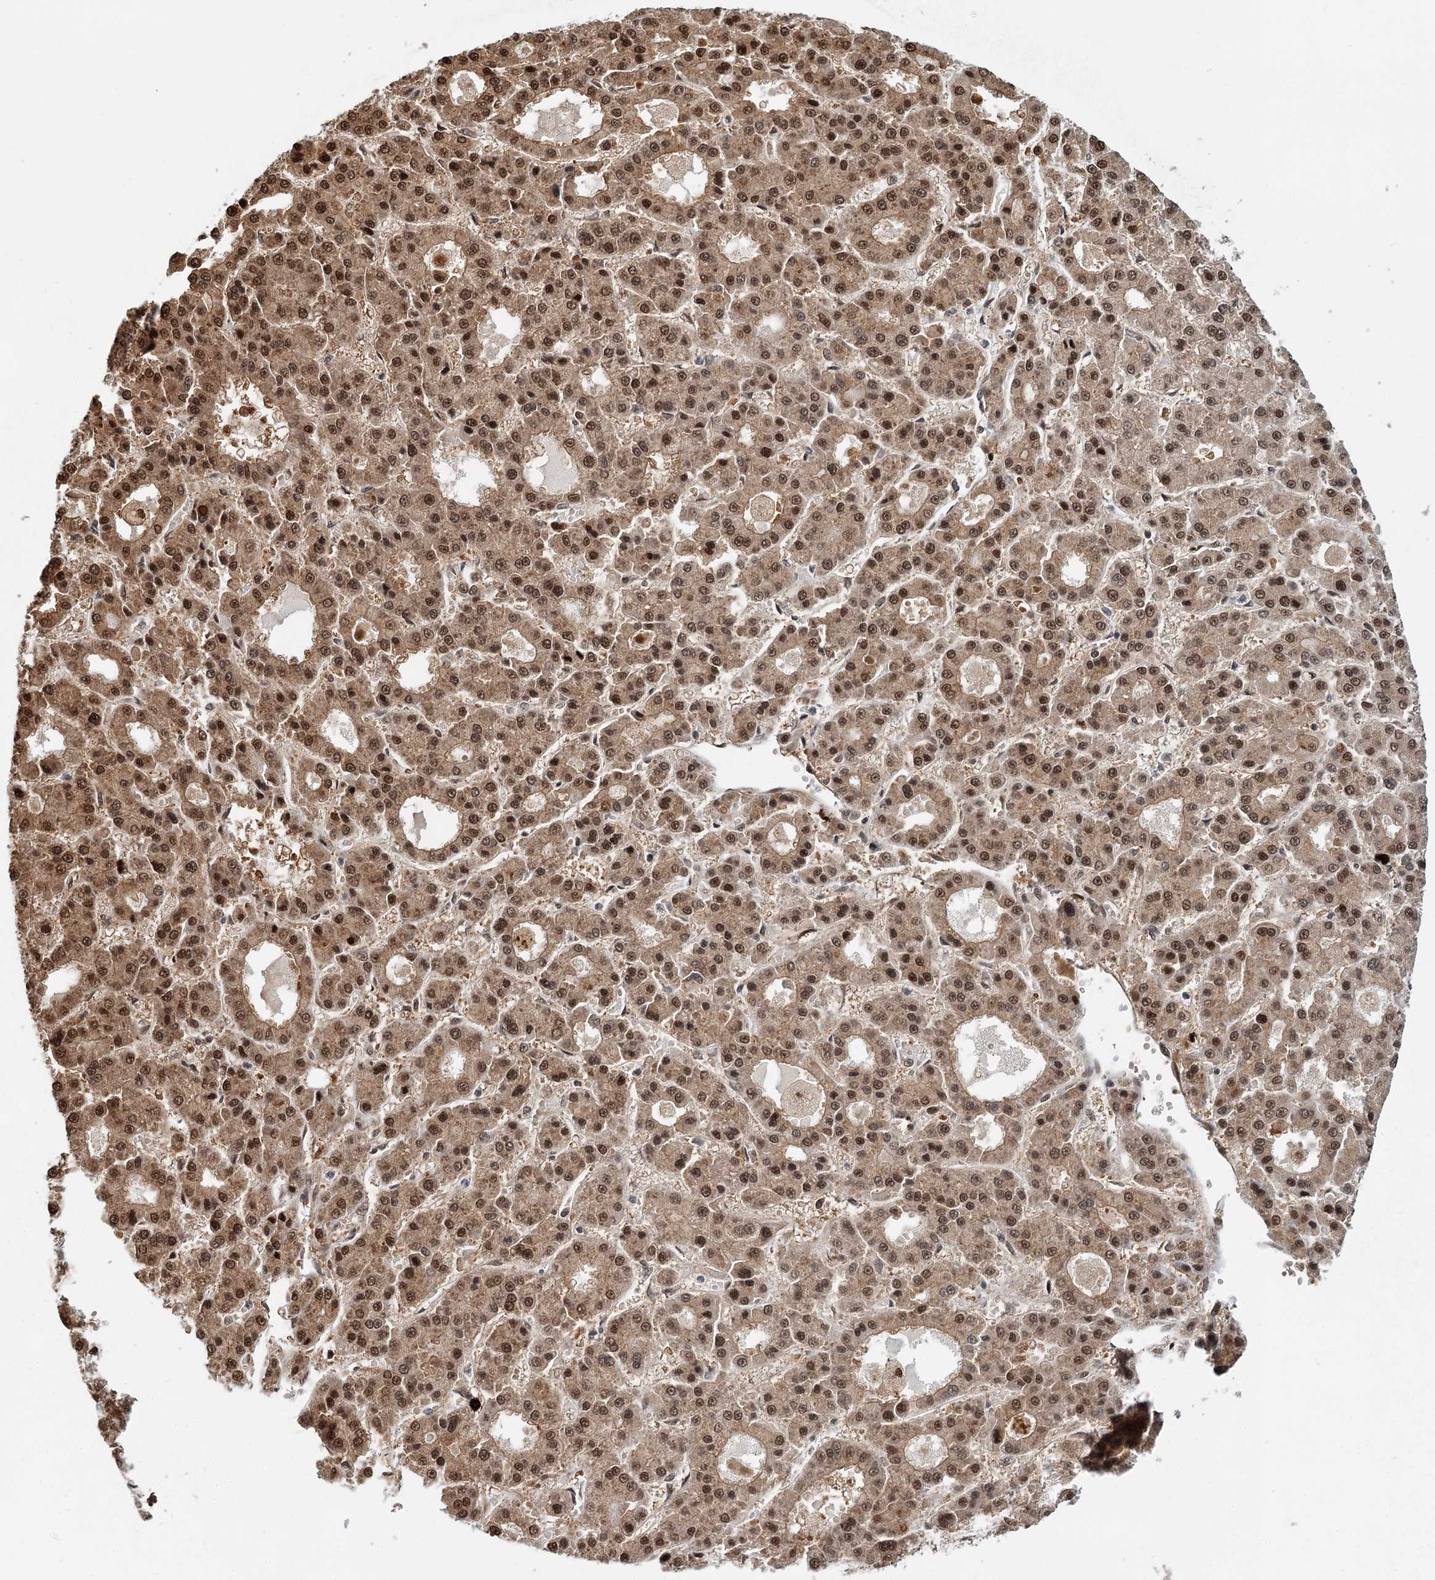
{"staining": {"intensity": "moderate", "quantity": ">75%", "location": "cytoplasmic/membranous,nuclear"}, "tissue": "liver cancer", "cell_type": "Tumor cells", "image_type": "cancer", "snomed": [{"axis": "morphology", "description": "Carcinoma, Hepatocellular, NOS"}, {"axis": "topography", "description": "Liver"}], "caption": "DAB (3,3'-diaminobenzidine) immunohistochemical staining of hepatocellular carcinoma (liver) displays moderate cytoplasmic/membranous and nuclear protein staining in about >75% of tumor cells.", "gene": "N6AMT1", "patient": {"sex": "male", "age": 70}}